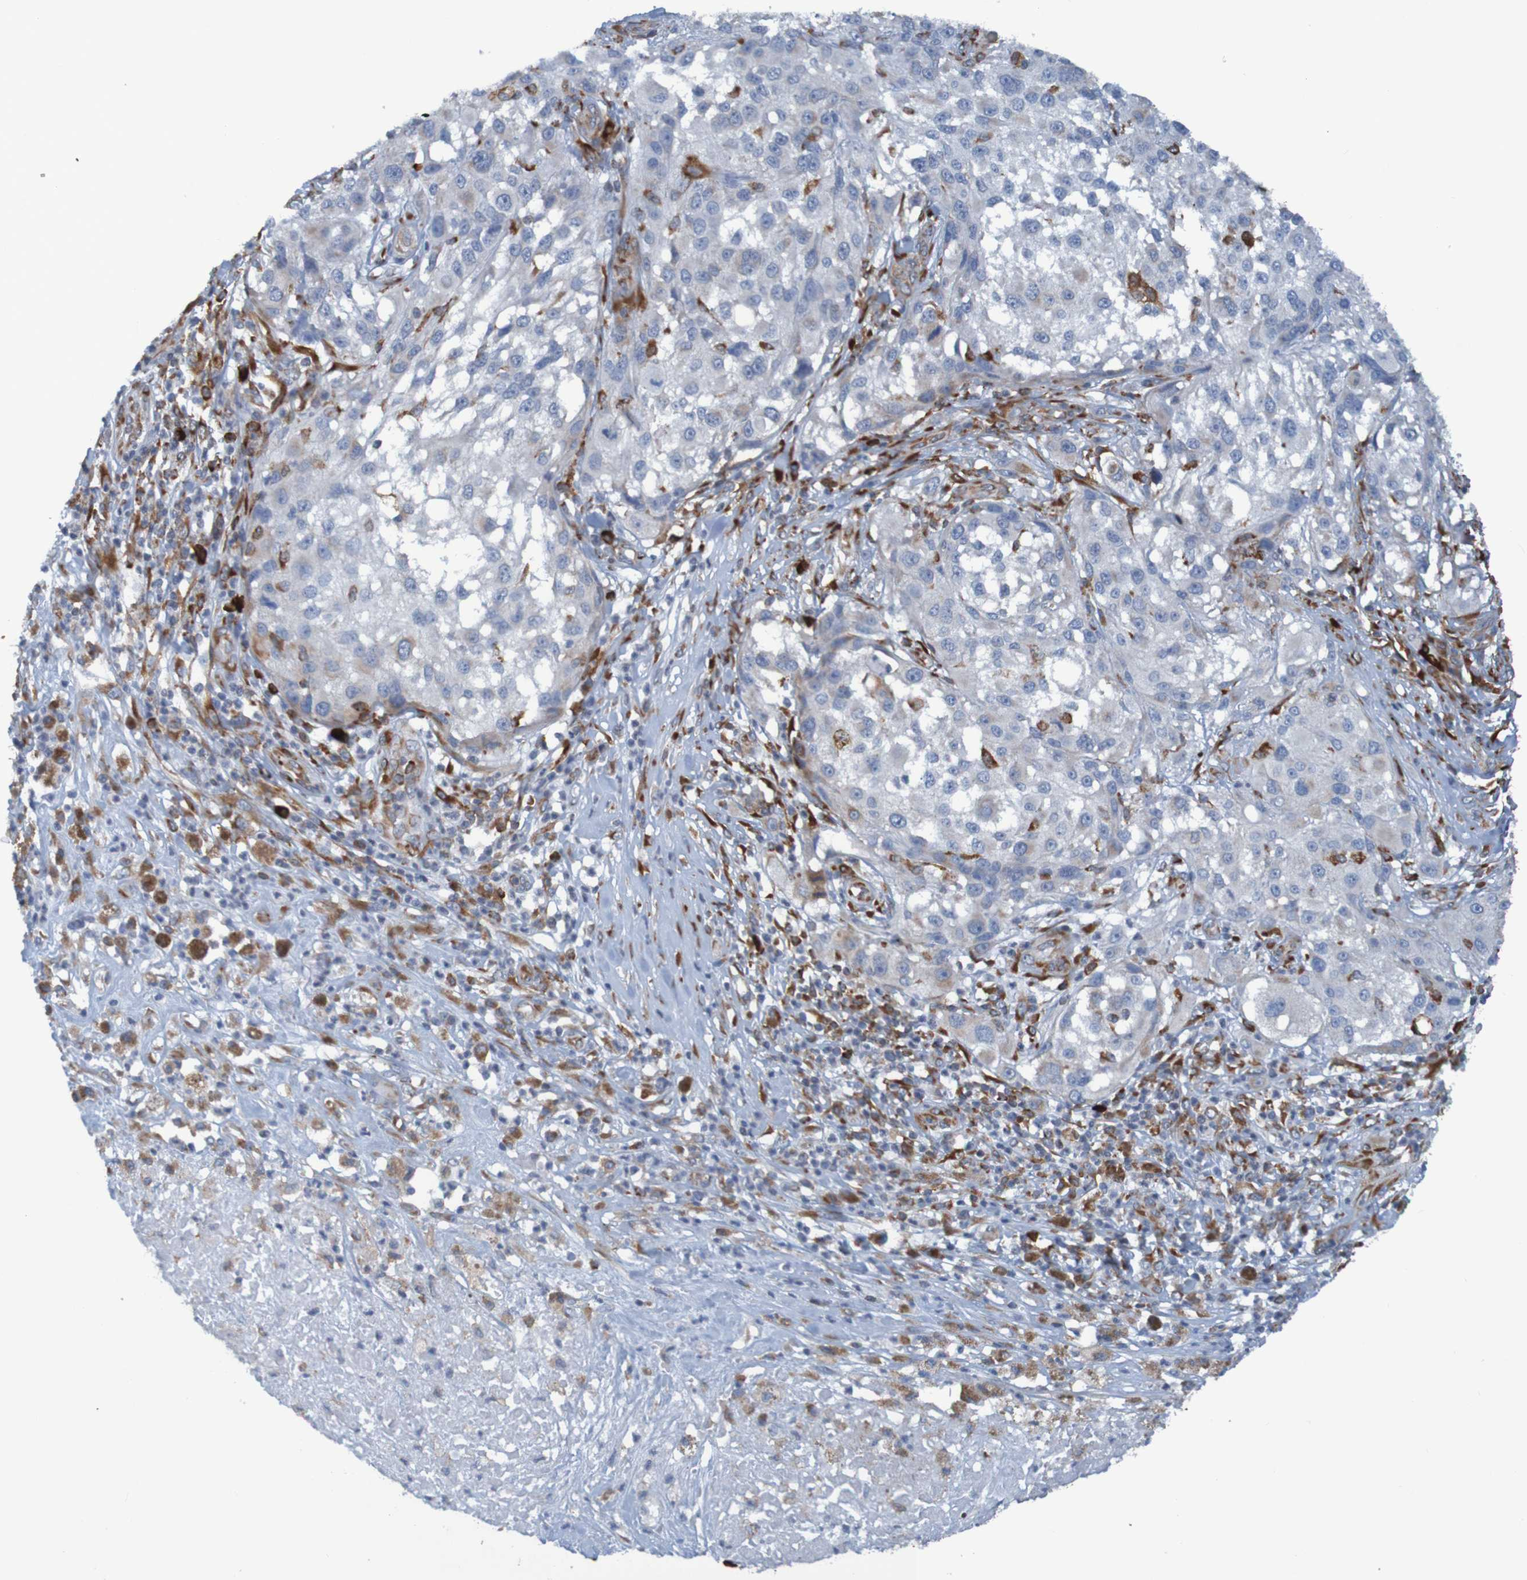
{"staining": {"intensity": "negative", "quantity": "none", "location": "none"}, "tissue": "melanoma", "cell_type": "Tumor cells", "image_type": "cancer", "snomed": [{"axis": "morphology", "description": "Necrosis, NOS"}, {"axis": "morphology", "description": "Malignant melanoma, NOS"}, {"axis": "topography", "description": "Skin"}], "caption": "Photomicrograph shows no protein staining in tumor cells of malignant melanoma tissue.", "gene": "SSR1", "patient": {"sex": "female", "age": 87}}